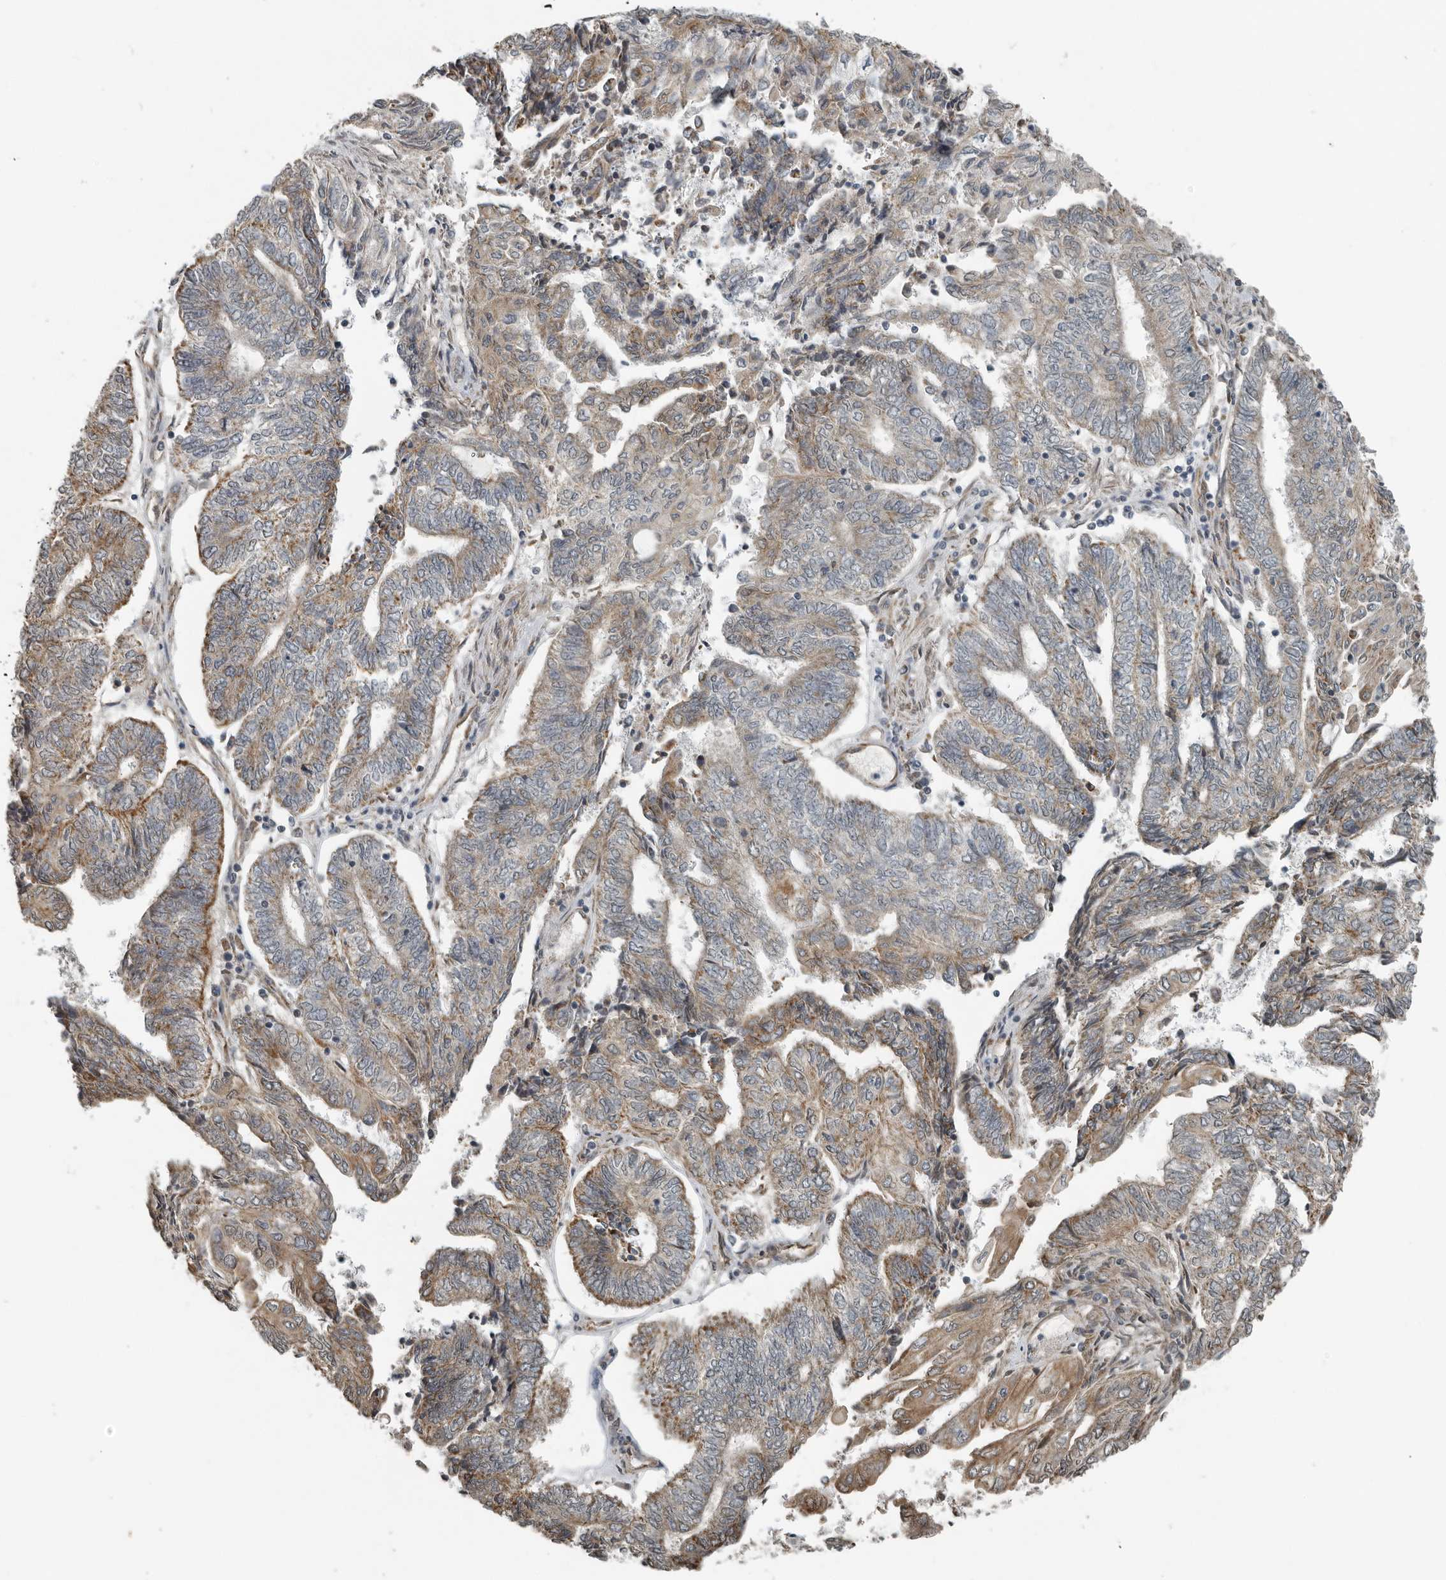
{"staining": {"intensity": "moderate", "quantity": ">75%", "location": "cytoplasmic/membranous"}, "tissue": "endometrial cancer", "cell_type": "Tumor cells", "image_type": "cancer", "snomed": [{"axis": "morphology", "description": "Adenocarcinoma, NOS"}, {"axis": "topography", "description": "Uterus"}, {"axis": "topography", "description": "Endometrium"}], "caption": "This is an image of immunohistochemistry (IHC) staining of endometrial cancer (adenocarcinoma), which shows moderate positivity in the cytoplasmic/membranous of tumor cells.", "gene": "AFAP1", "patient": {"sex": "female", "age": 70}}